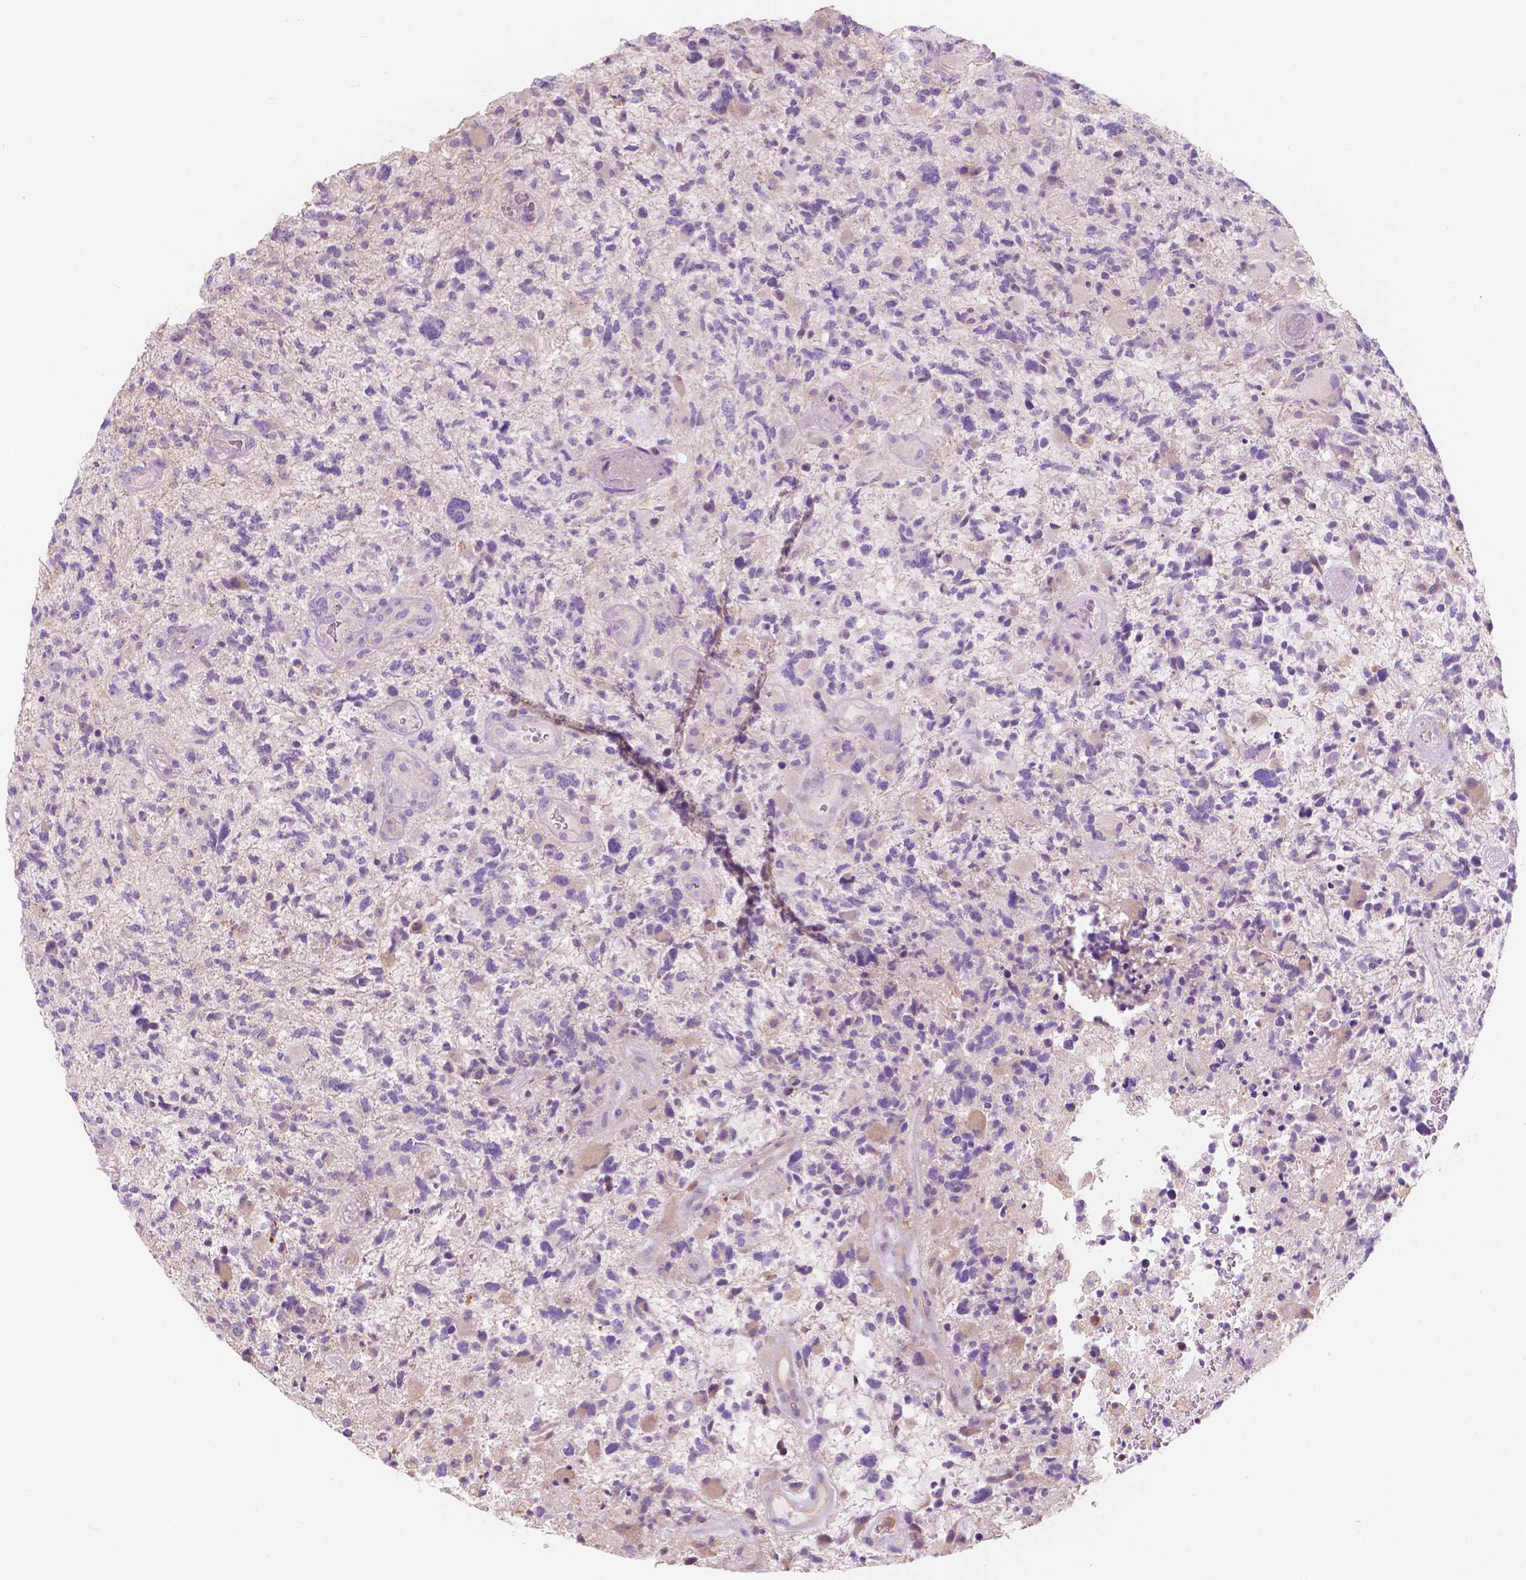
{"staining": {"intensity": "negative", "quantity": "none", "location": "none"}, "tissue": "glioma", "cell_type": "Tumor cells", "image_type": "cancer", "snomed": [{"axis": "morphology", "description": "Glioma, malignant, High grade"}, {"axis": "topography", "description": "Brain"}], "caption": "DAB (3,3'-diaminobenzidine) immunohistochemical staining of glioma displays no significant staining in tumor cells.", "gene": "SEMA4A", "patient": {"sex": "female", "age": 71}}